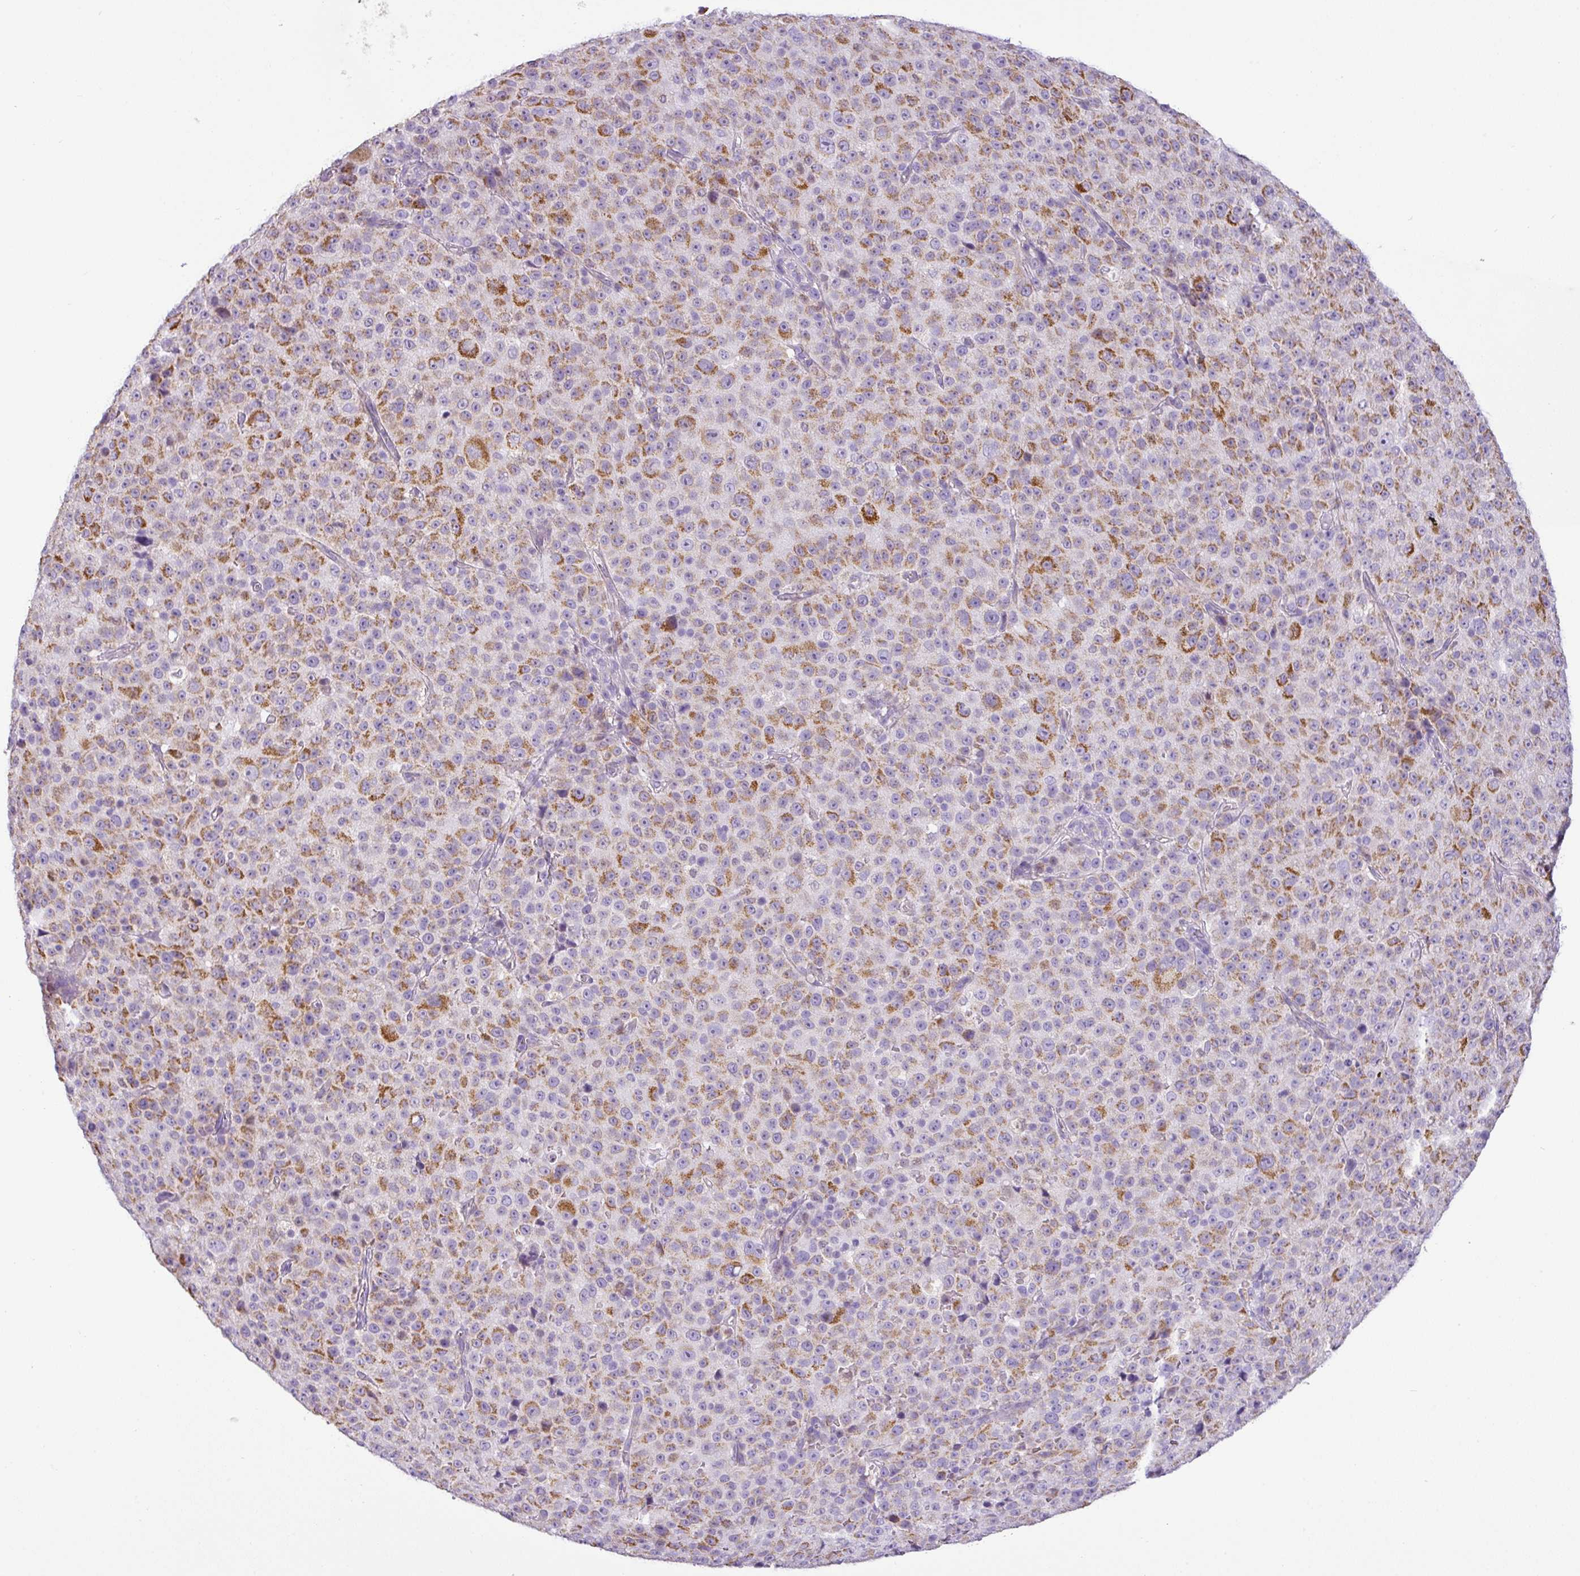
{"staining": {"intensity": "moderate", "quantity": ">75%", "location": "cytoplasmic/membranous"}, "tissue": "melanoma", "cell_type": "Tumor cells", "image_type": "cancer", "snomed": [{"axis": "morphology", "description": "Malignant melanoma, Metastatic site"}, {"axis": "topography", "description": "Skin"}, {"axis": "topography", "description": "Lymph node"}], "caption": "This is a micrograph of IHC staining of malignant melanoma (metastatic site), which shows moderate expression in the cytoplasmic/membranous of tumor cells.", "gene": "HMCN2", "patient": {"sex": "male", "age": 66}}